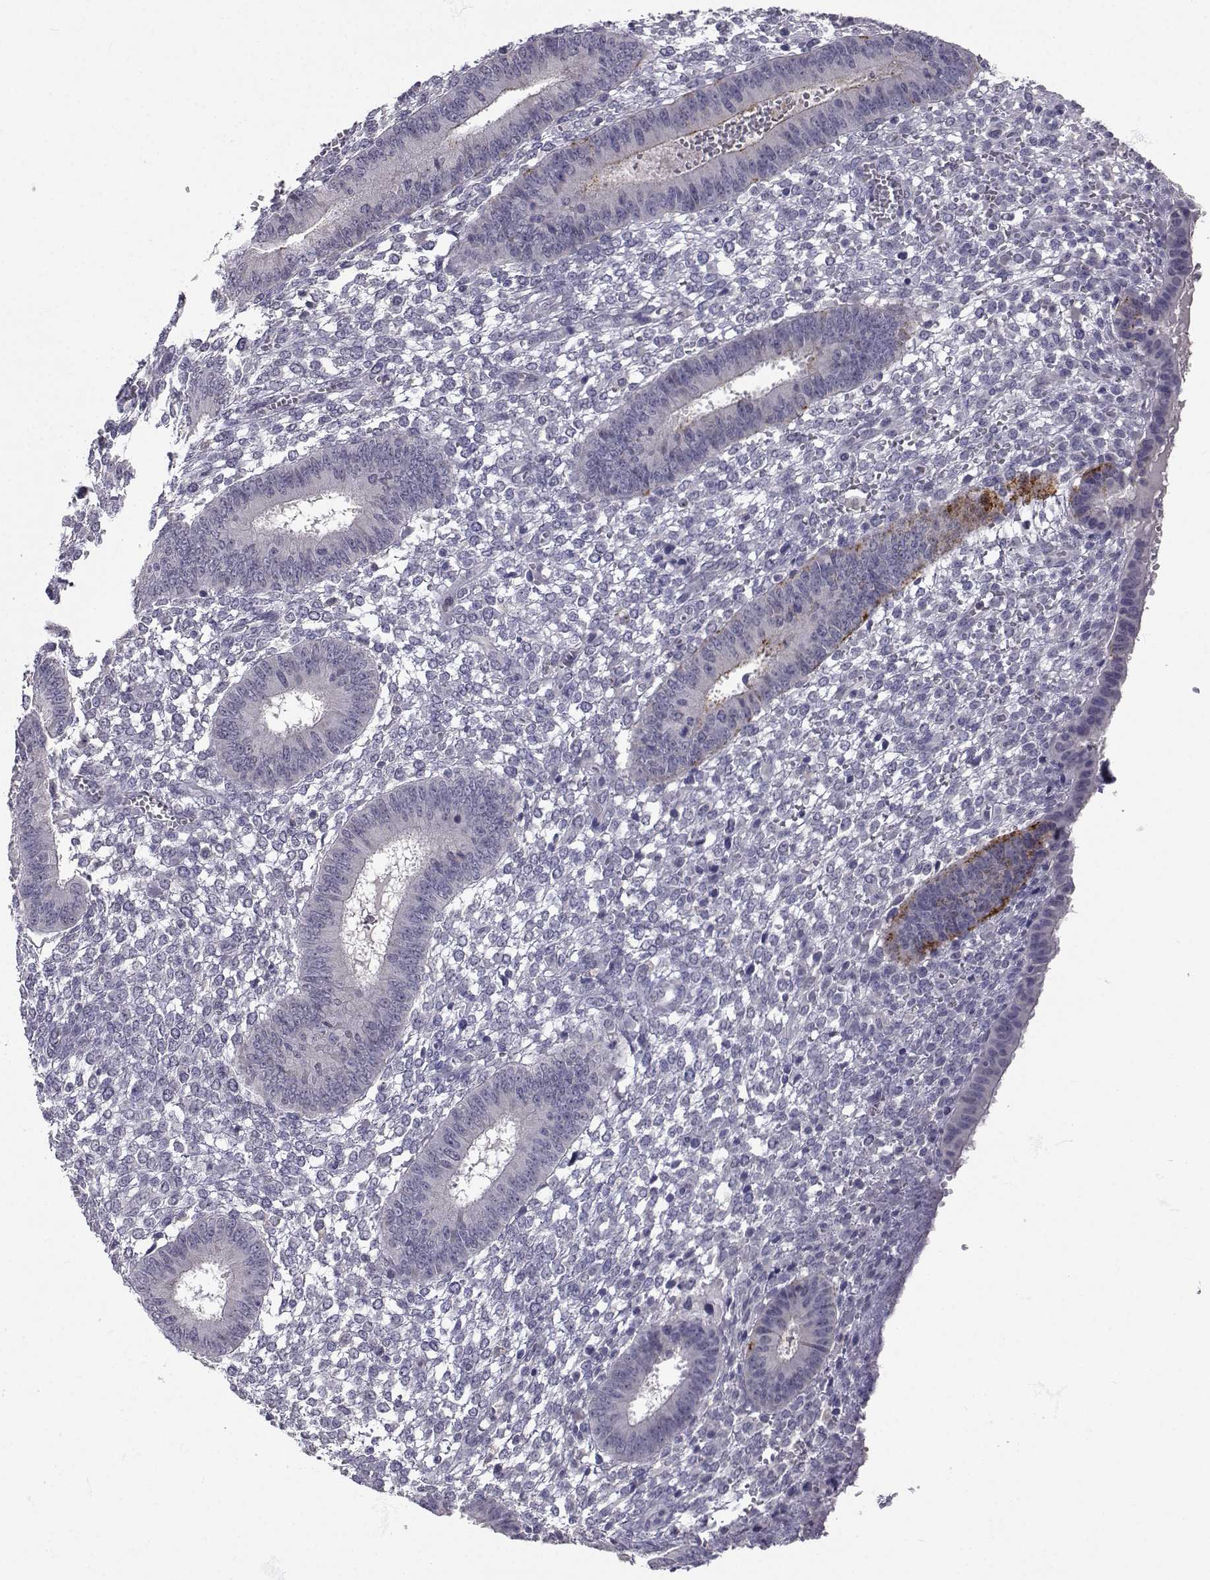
{"staining": {"intensity": "negative", "quantity": "none", "location": "none"}, "tissue": "endometrium", "cell_type": "Cells in endometrial stroma", "image_type": "normal", "snomed": [{"axis": "morphology", "description": "Normal tissue, NOS"}, {"axis": "topography", "description": "Endometrium"}], "caption": "Histopathology image shows no significant protein expression in cells in endometrial stroma of normal endometrium.", "gene": "SLC6A3", "patient": {"sex": "female", "age": 42}}